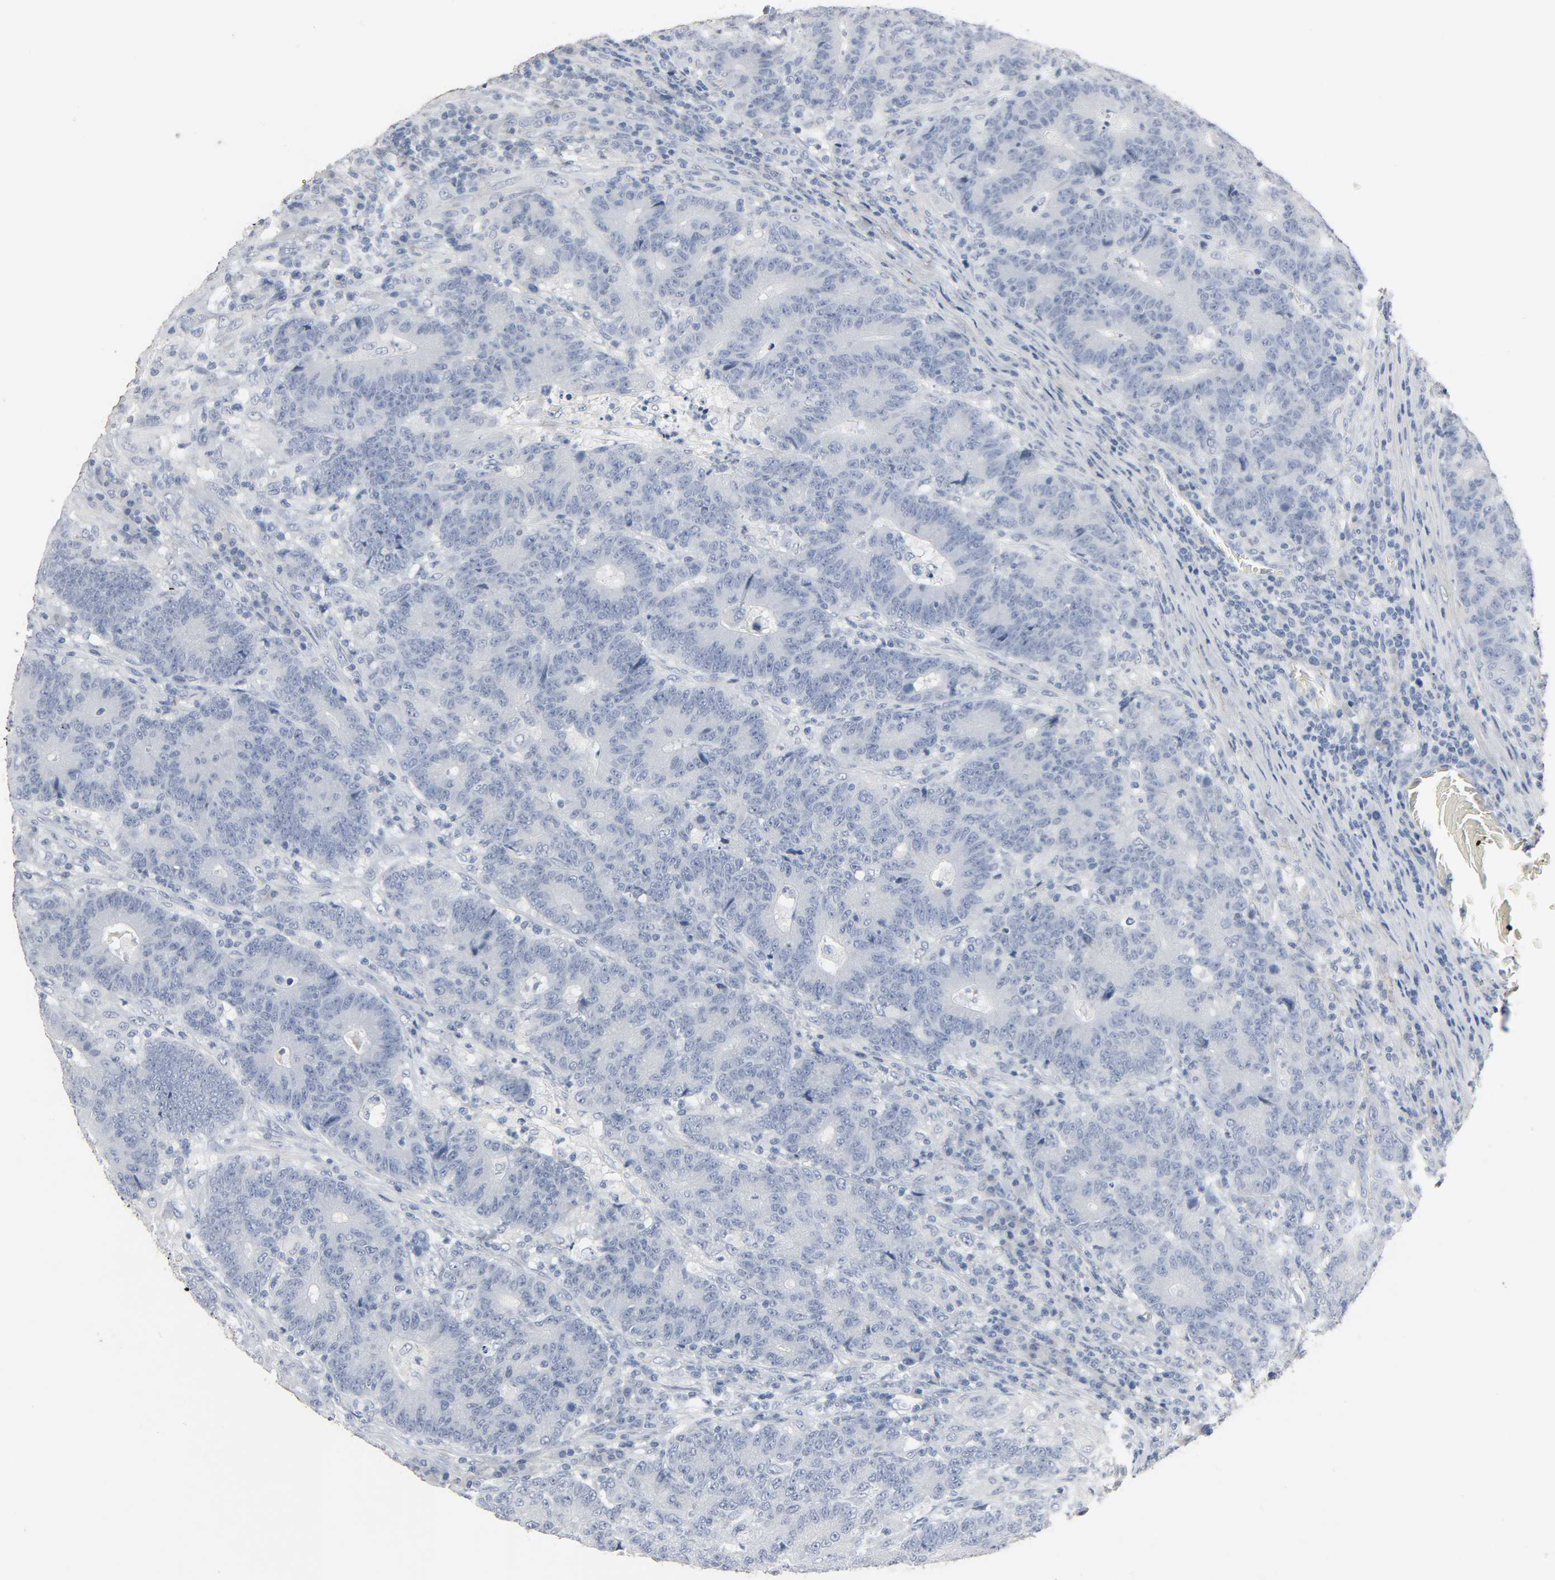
{"staining": {"intensity": "negative", "quantity": "none", "location": "none"}, "tissue": "colorectal cancer", "cell_type": "Tumor cells", "image_type": "cancer", "snomed": [{"axis": "morphology", "description": "Normal tissue, NOS"}, {"axis": "morphology", "description": "Adenocarcinoma, NOS"}, {"axis": "topography", "description": "Colon"}], "caption": "Colorectal cancer was stained to show a protein in brown. There is no significant positivity in tumor cells.", "gene": "FBLN5", "patient": {"sex": "female", "age": 75}}